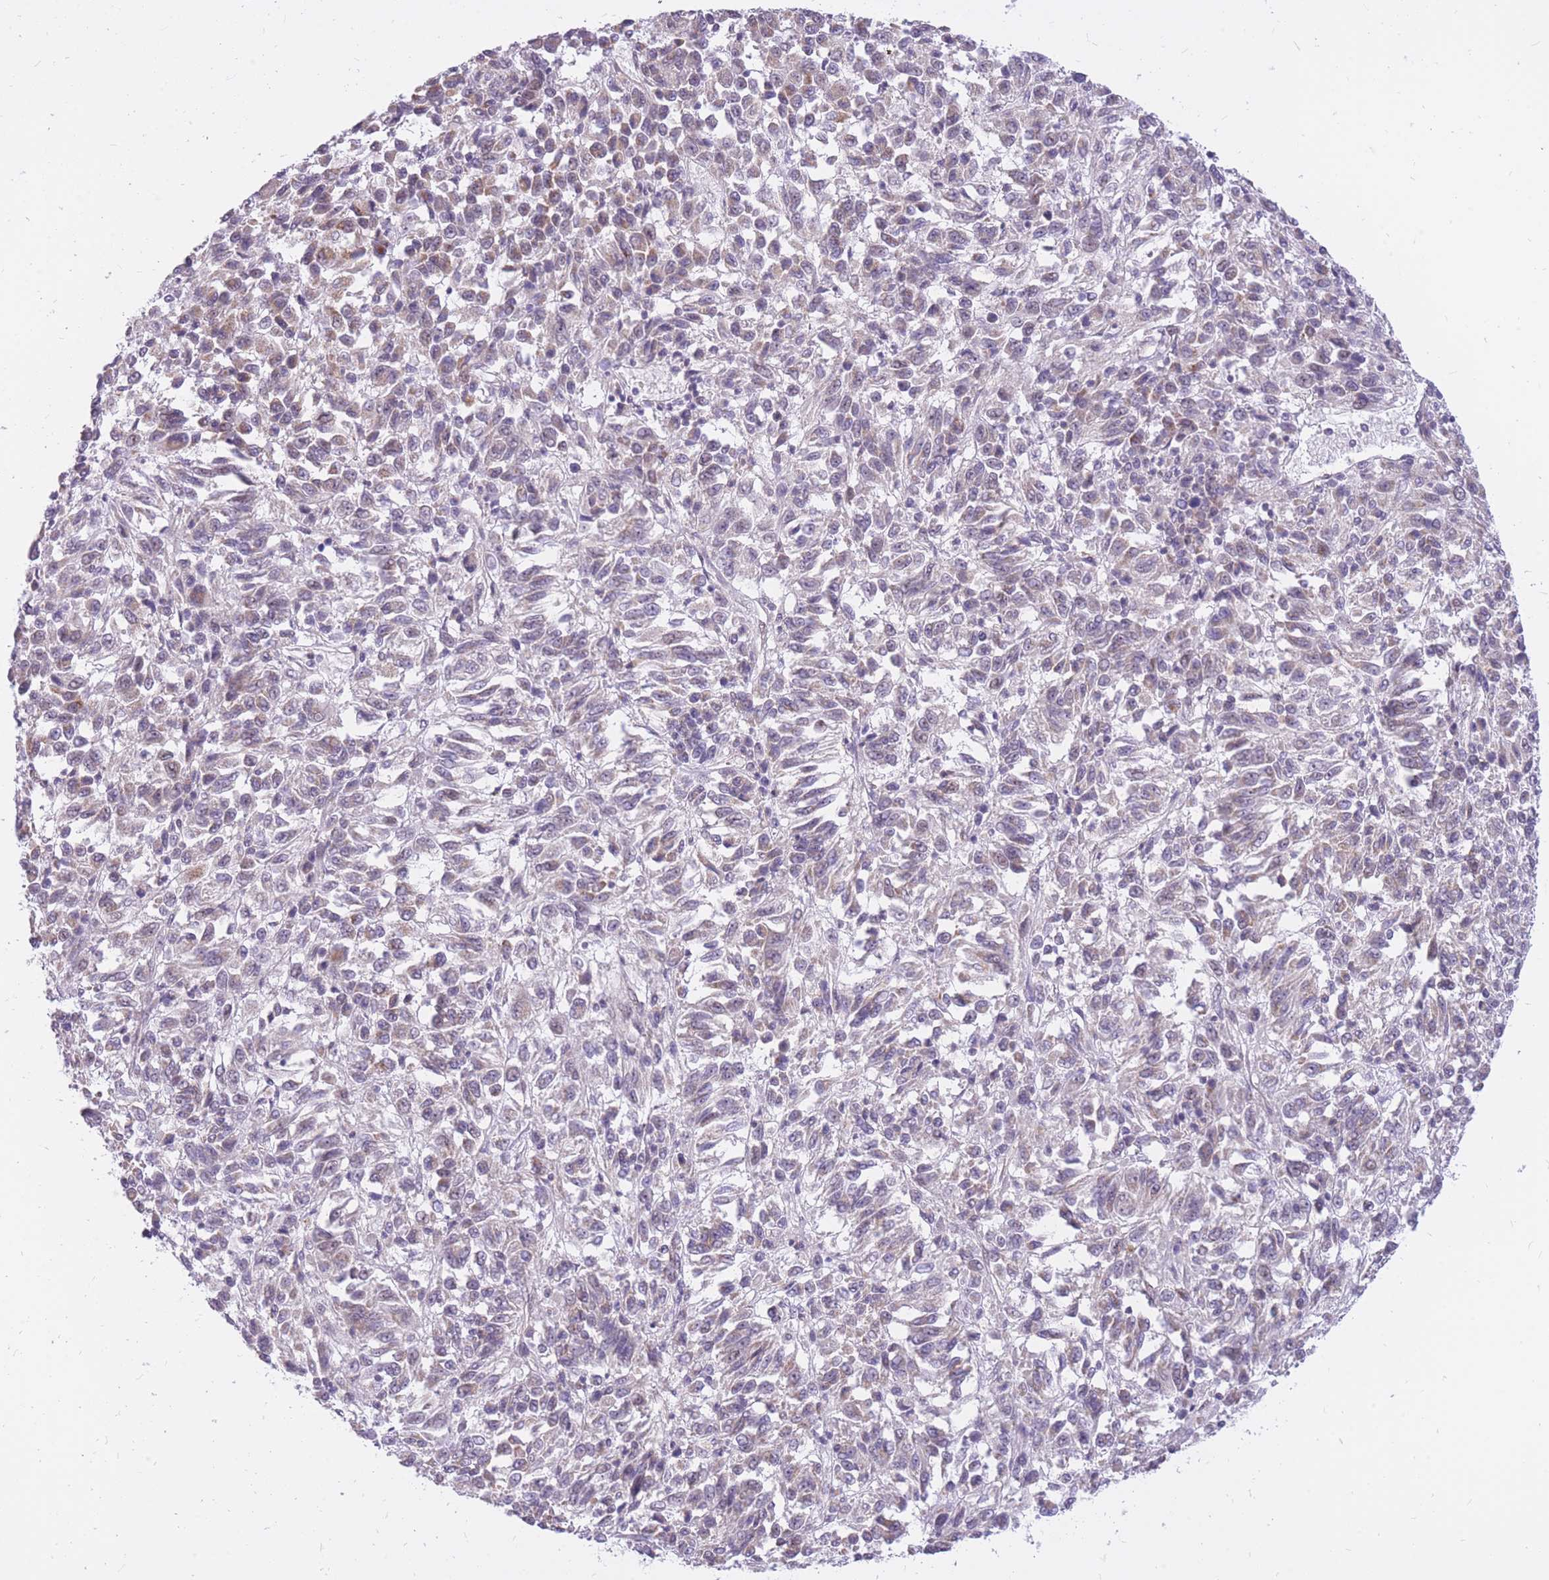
{"staining": {"intensity": "weak", "quantity": "<25%", "location": "cytoplasmic/membranous"}, "tissue": "melanoma", "cell_type": "Tumor cells", "image_type": "cancer", "snomed": [{"axis": "morphology", "description": "Malignant melanoma, Metastatic site"}, {"axis": "topography", "description": "Lung"}], "caption": "An immunohistochemistry photomicrograph of malignant melanoma (metastatic site) is shown. There is no staining in tumor cells of malignant melanoma (metastatic site). (DAB (3,3'-diaminobenzidine) immunohistochemistry (IHC) with hematoxylin counter stain).", "gene": "MINDY2", "patient": {"sex": "male", "age": 64}}